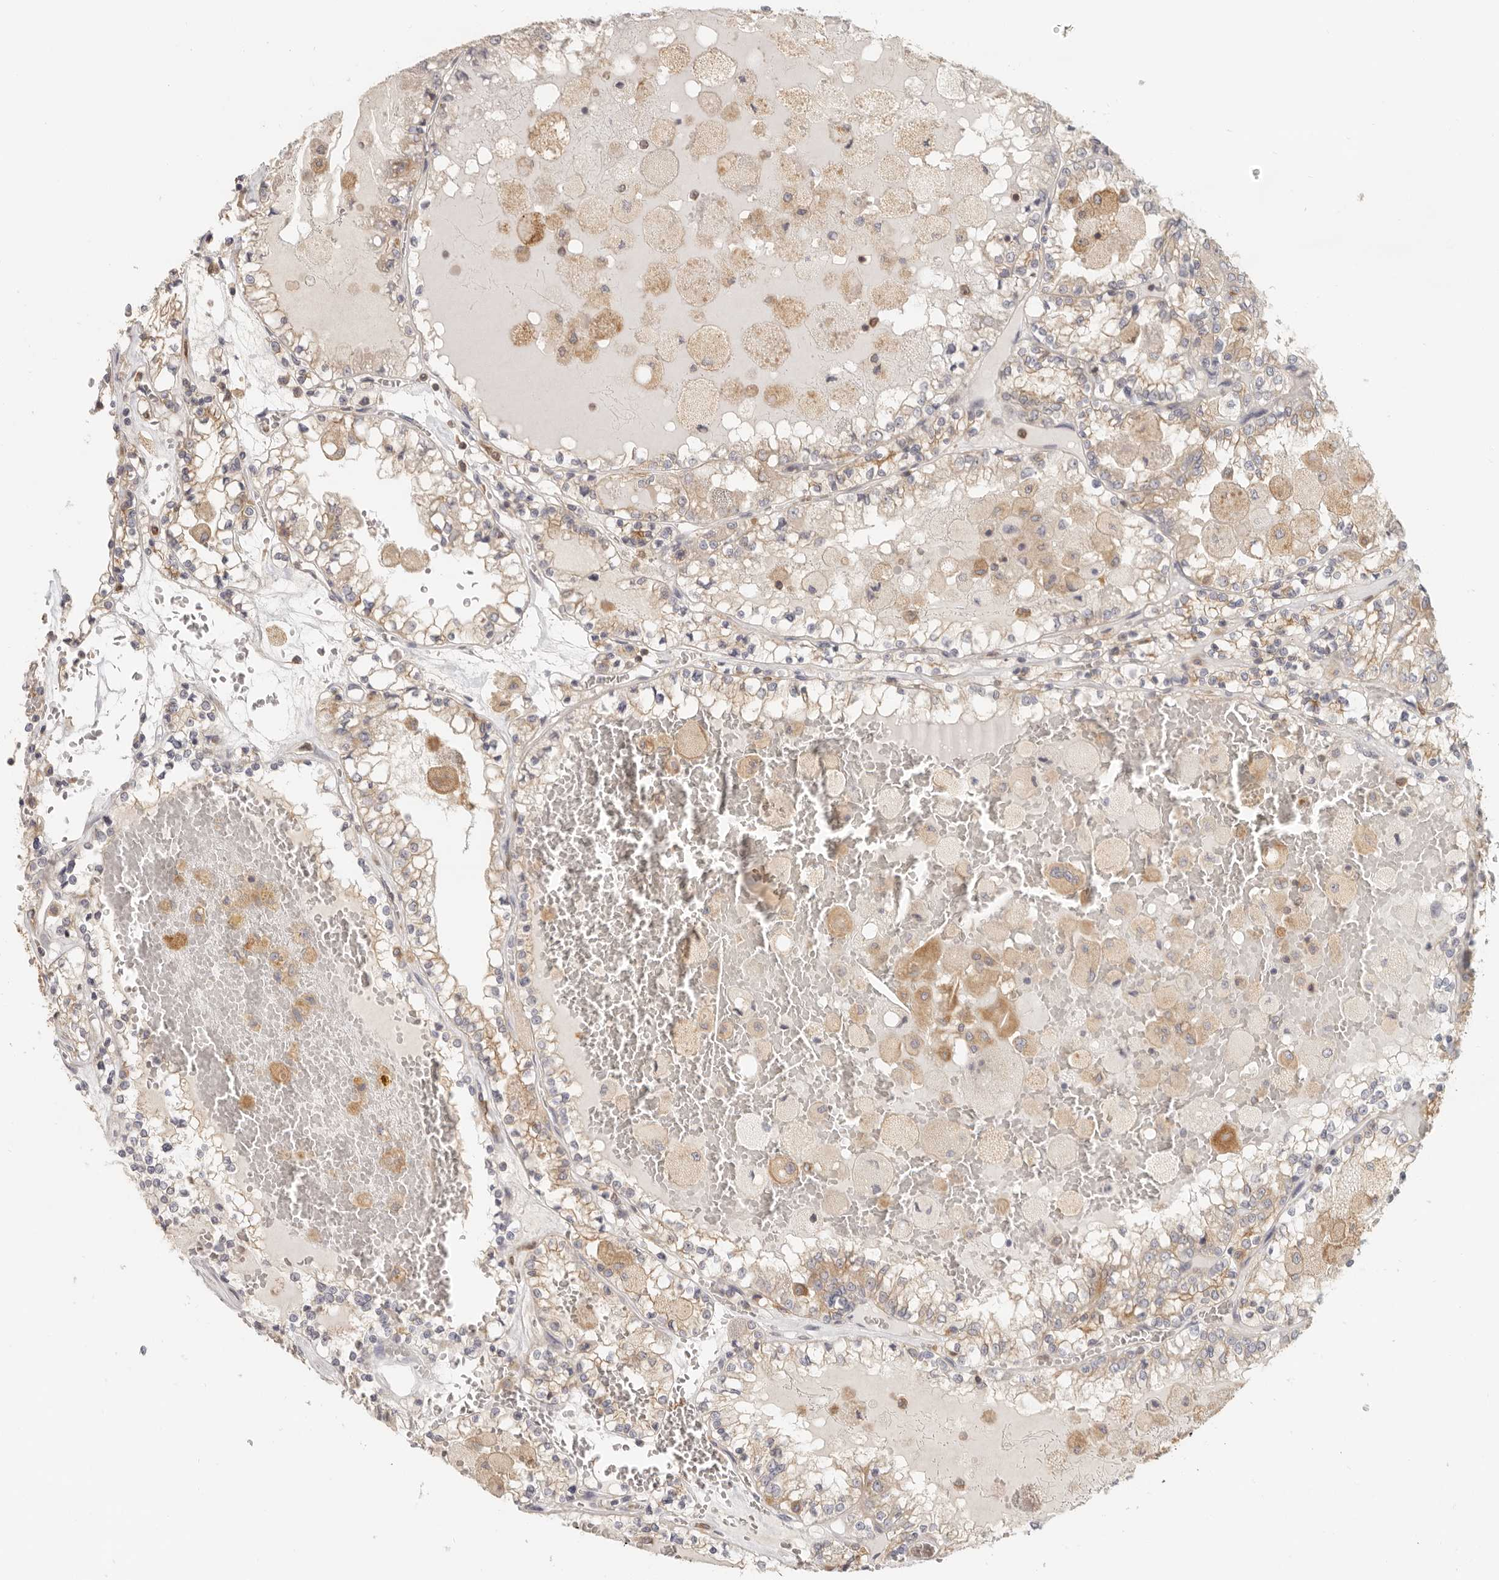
{"staining": {"intensity": "weak", "quantity": "25%-75%", "location": "cytoplasmic/membranous"}, "tissue": "renal cancer", "cell_type": "Tumor cells", "image_type": "cancer", "snomed": [{"axis": "morphology", "description": "Adenocarcinoma, NOS"}, {"axis": "topography", "description": "Kidney"}], "caption": "Protein staining shows weak cytoplasmic/membranous positivity in approximately 25%-75% of tumor cells in adenocarcinoma (renal).", "gene": "ANXA9", "patient": {"sex": "female", "age": 56}}